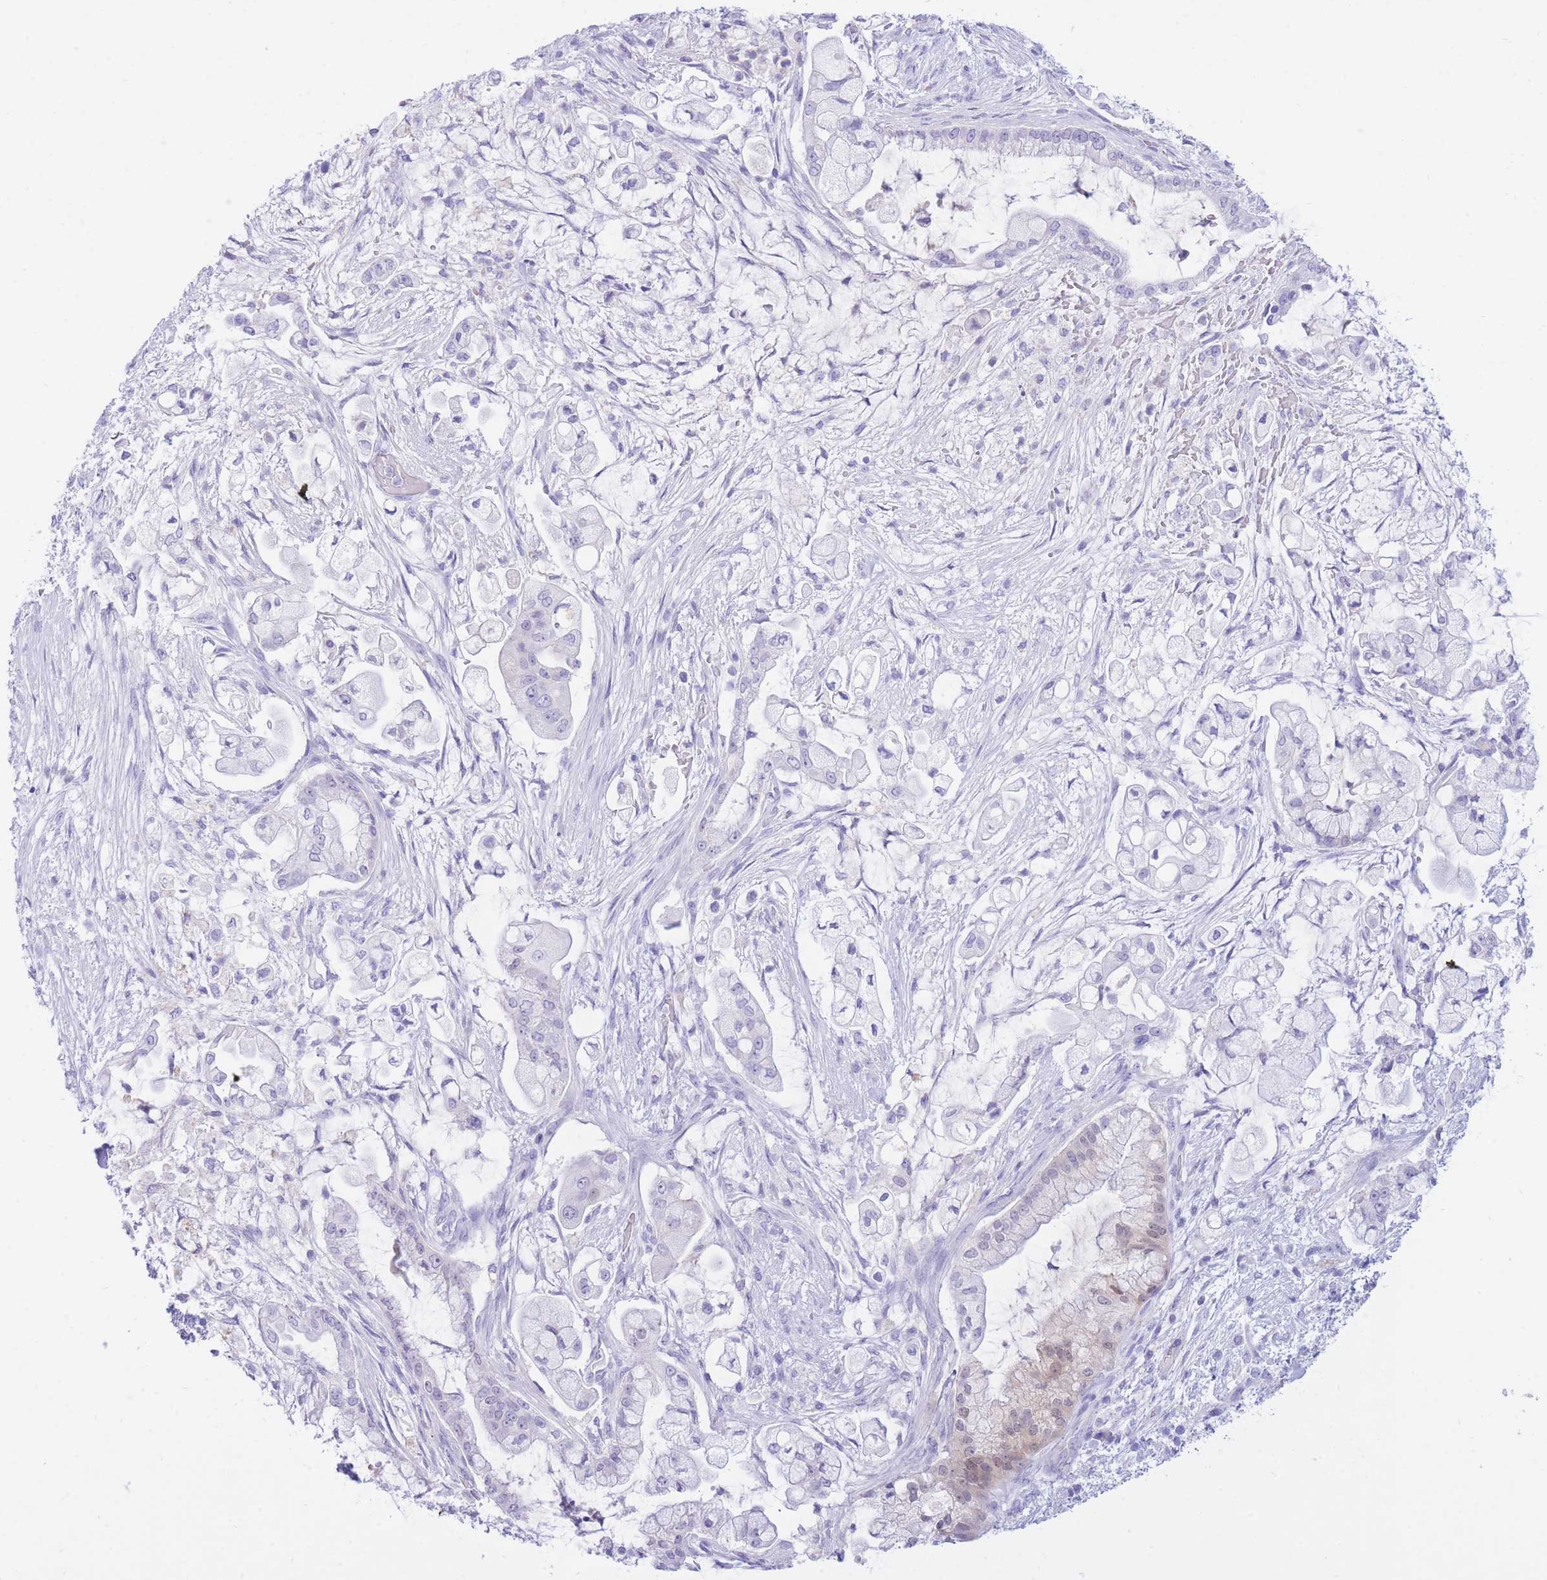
{"staining": {"intensity": "negative", "quantity": "none", "location": "none"}, "tissue": "pancreatic cancer", "cell_type": "Tumor cells", "image_type": "cancer", "snomed": [{"axis": "morphology", "description": "Adenocarcinoma, NOS"}, {"axis": "topography", "description": "Pancreas"}], "caption": "Immunohistochemistry histopathology image of neoplastic tissue: pancreatic adenocarcinoma stained with DAB (3,3'-diaminobenzidine) reveals no significant protein expression in tumor cells.", "gene": "SULT1A1", "patient": {"sex": "female", "age": 69}}